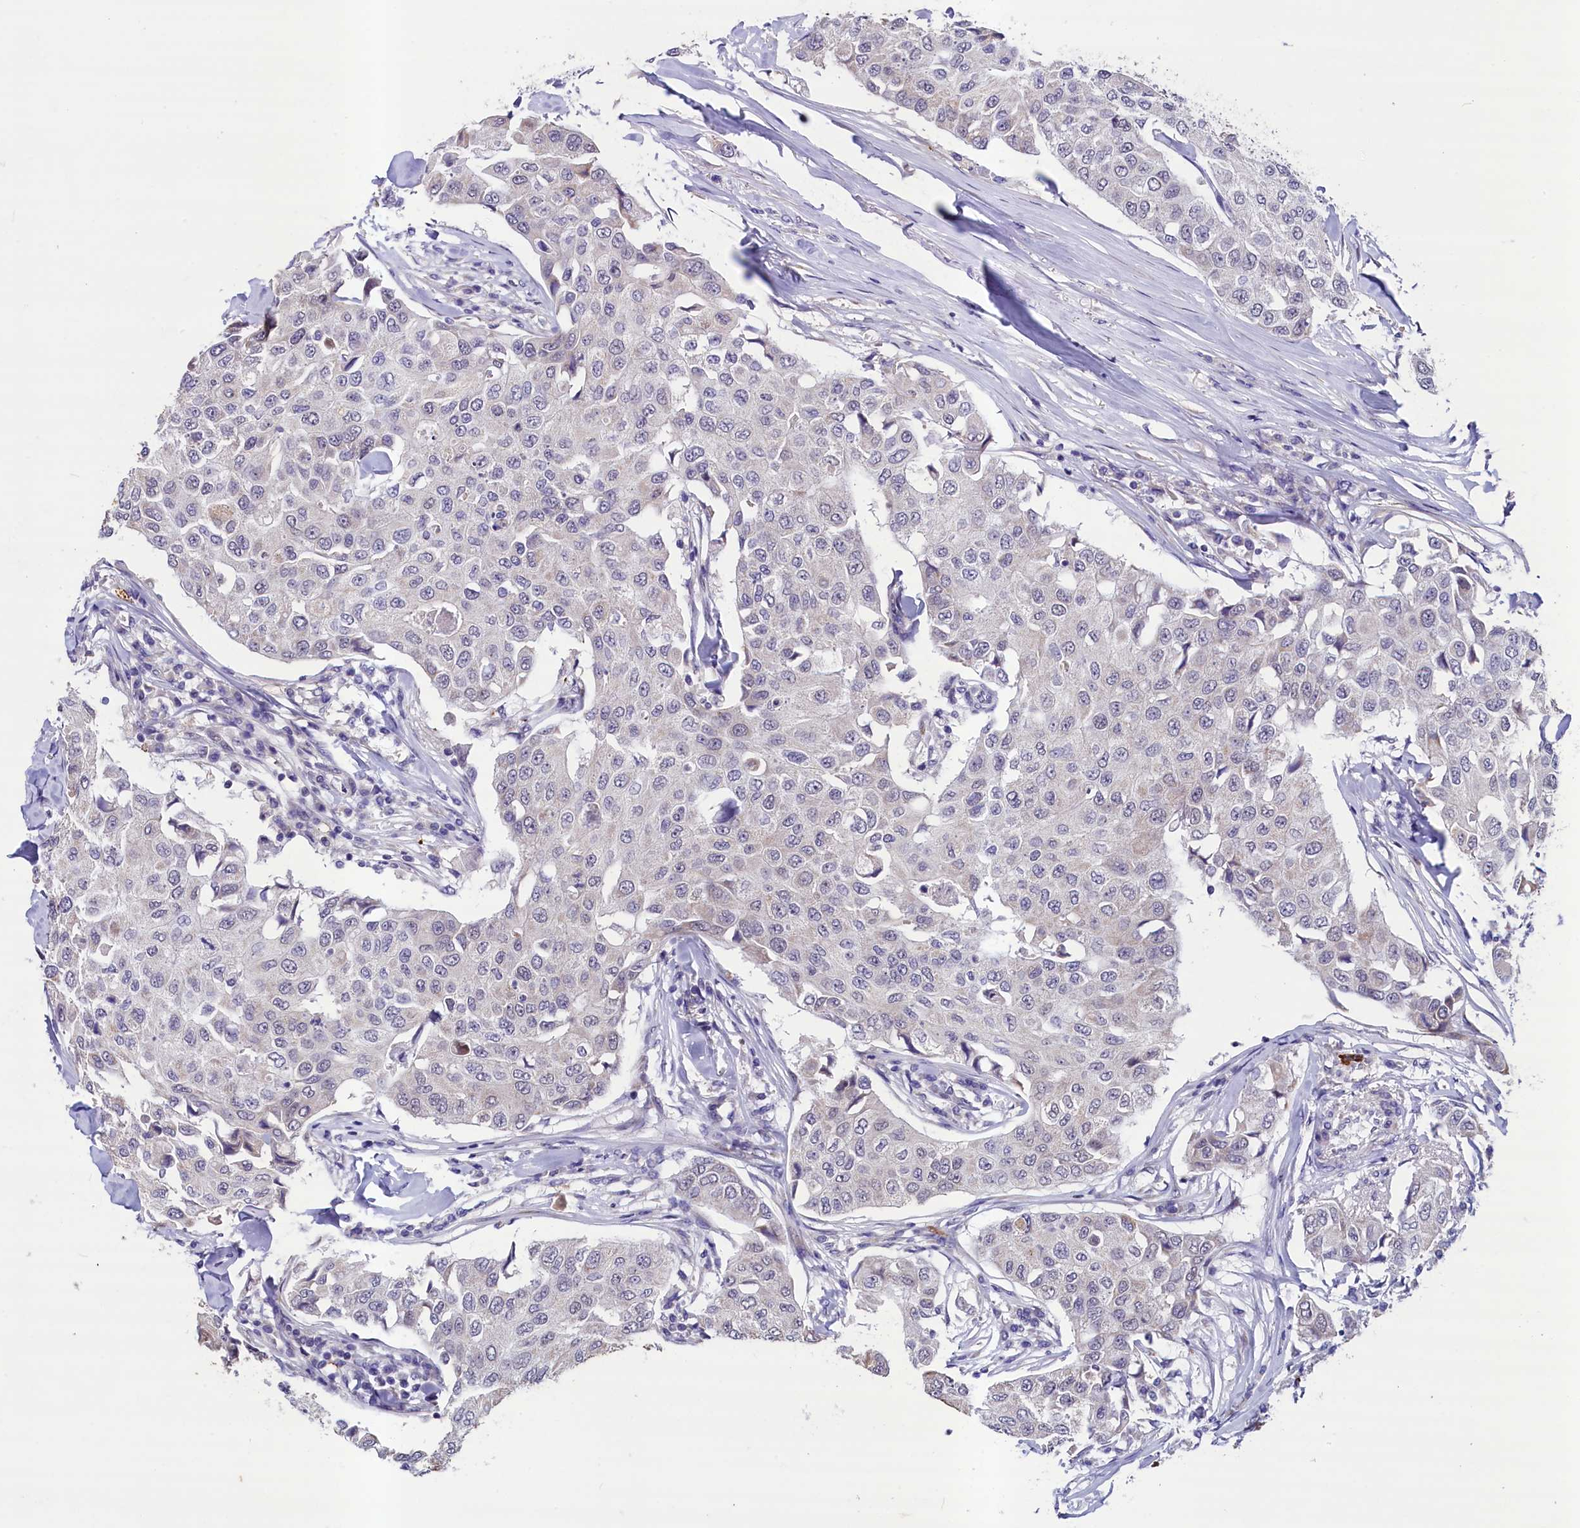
{"staining": {"intensity": "negative", "quantity": "none", "location": "none"}, "tissue": "breast cancer", "cell_type": "Tumor cells", "image_type": "cancer", "snomed": [{"axis": "morphology", "description": "Duct carcinoma"}, {"axis": "topography", "description": "Breast"}], "caption": "DAB (3,3'-diaminobenzidine) immunohistochemical staining of breast cancer (invasive ductal carcinoma) reveals no significant expression in tumor cells.", "gene": "SCD5", "patient": {"sex": "female", "age": 80}}